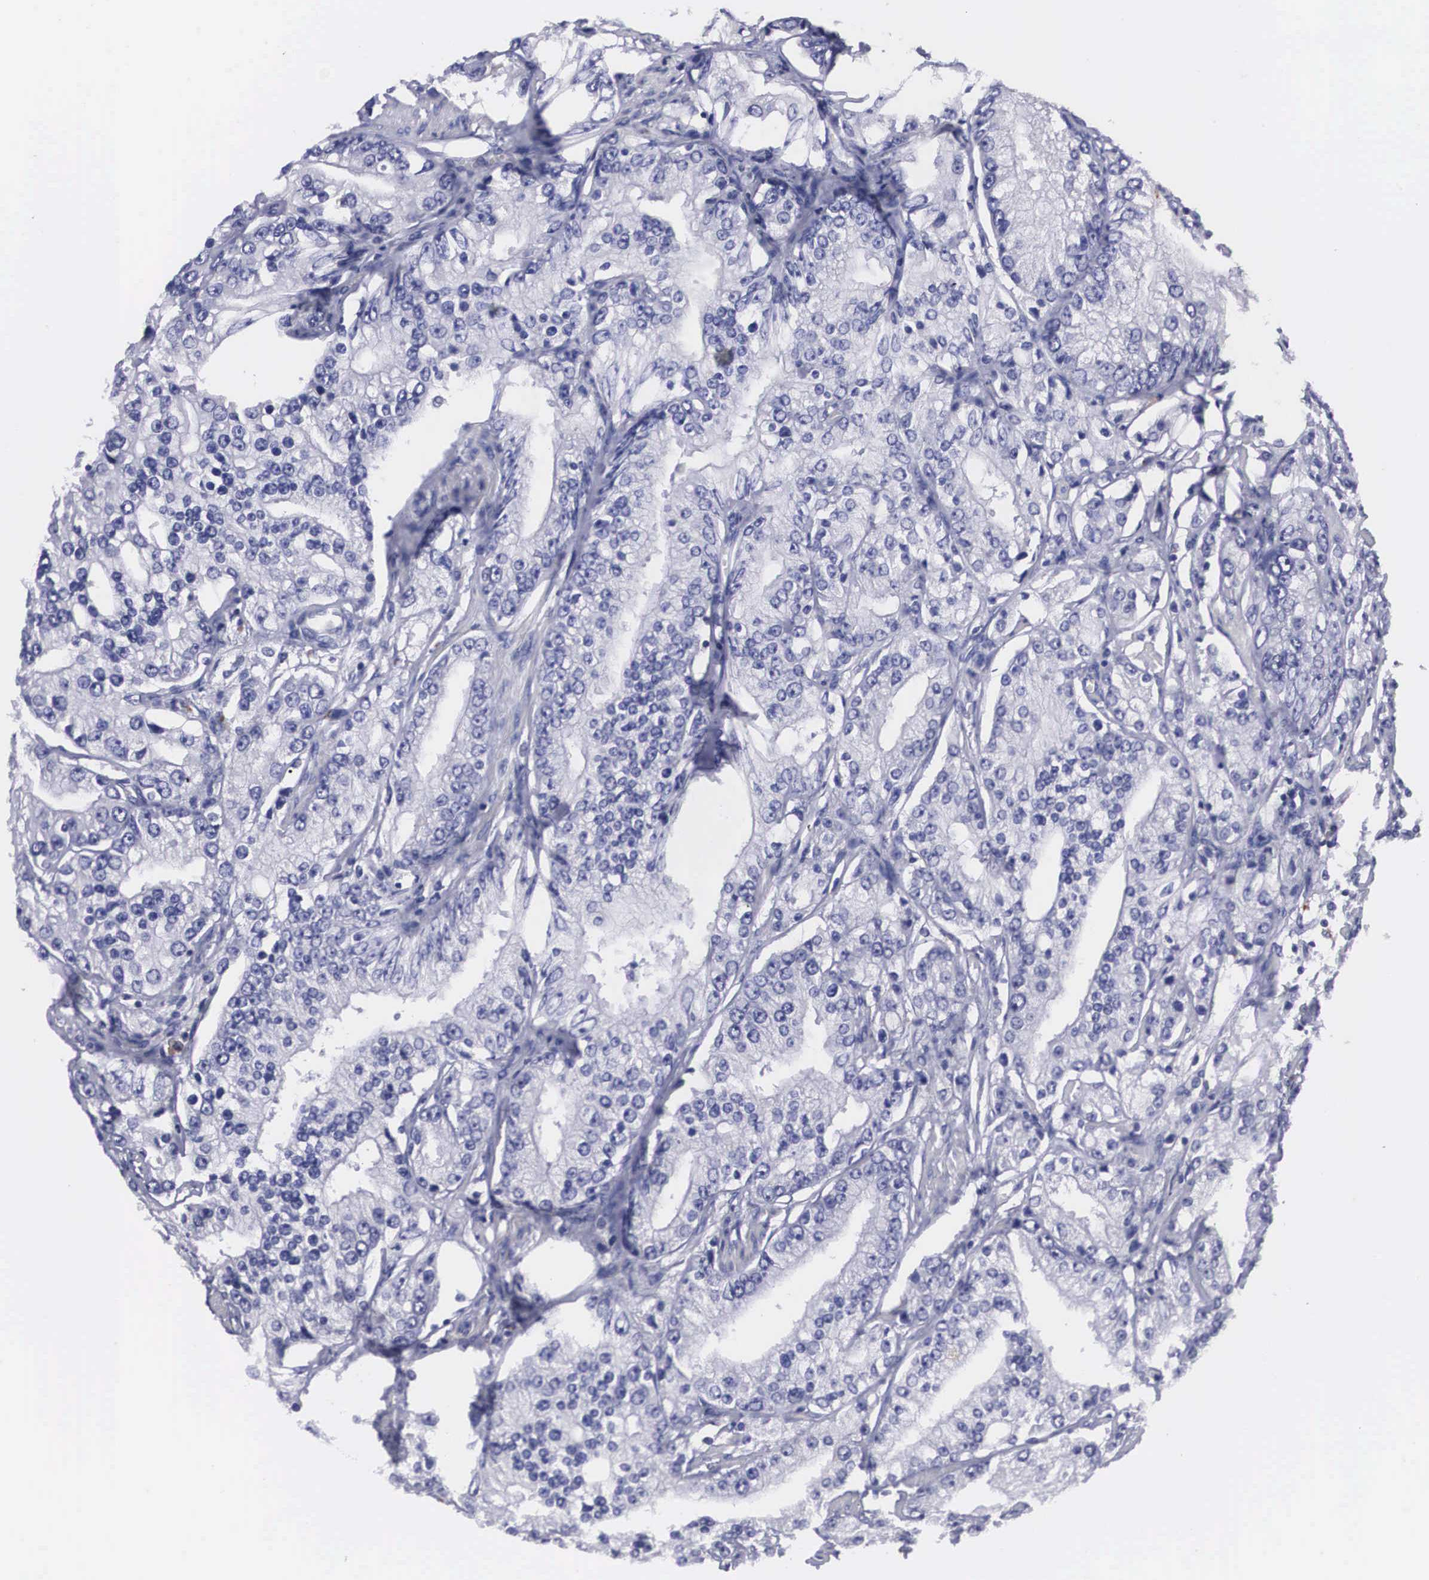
{"staining": {"intensity": "negative", "quantity": "none", "location": "none"}, "tissue": "prostate cancer", "cell_type": "Tumor cells", "image_type": "cancer", "snomed": [{"axis": "morphology", "description": "Adenocarcinoma, Medium grade"}, {"axis": "topography", "description": "Prostate"}], "caption": "This is a micrograph of immunohistochemistry staining of prostate cancer, which shows no staining in tumor cells.", "gene": "CRELD2", "patient": {"sex": "male", "age": 72}}